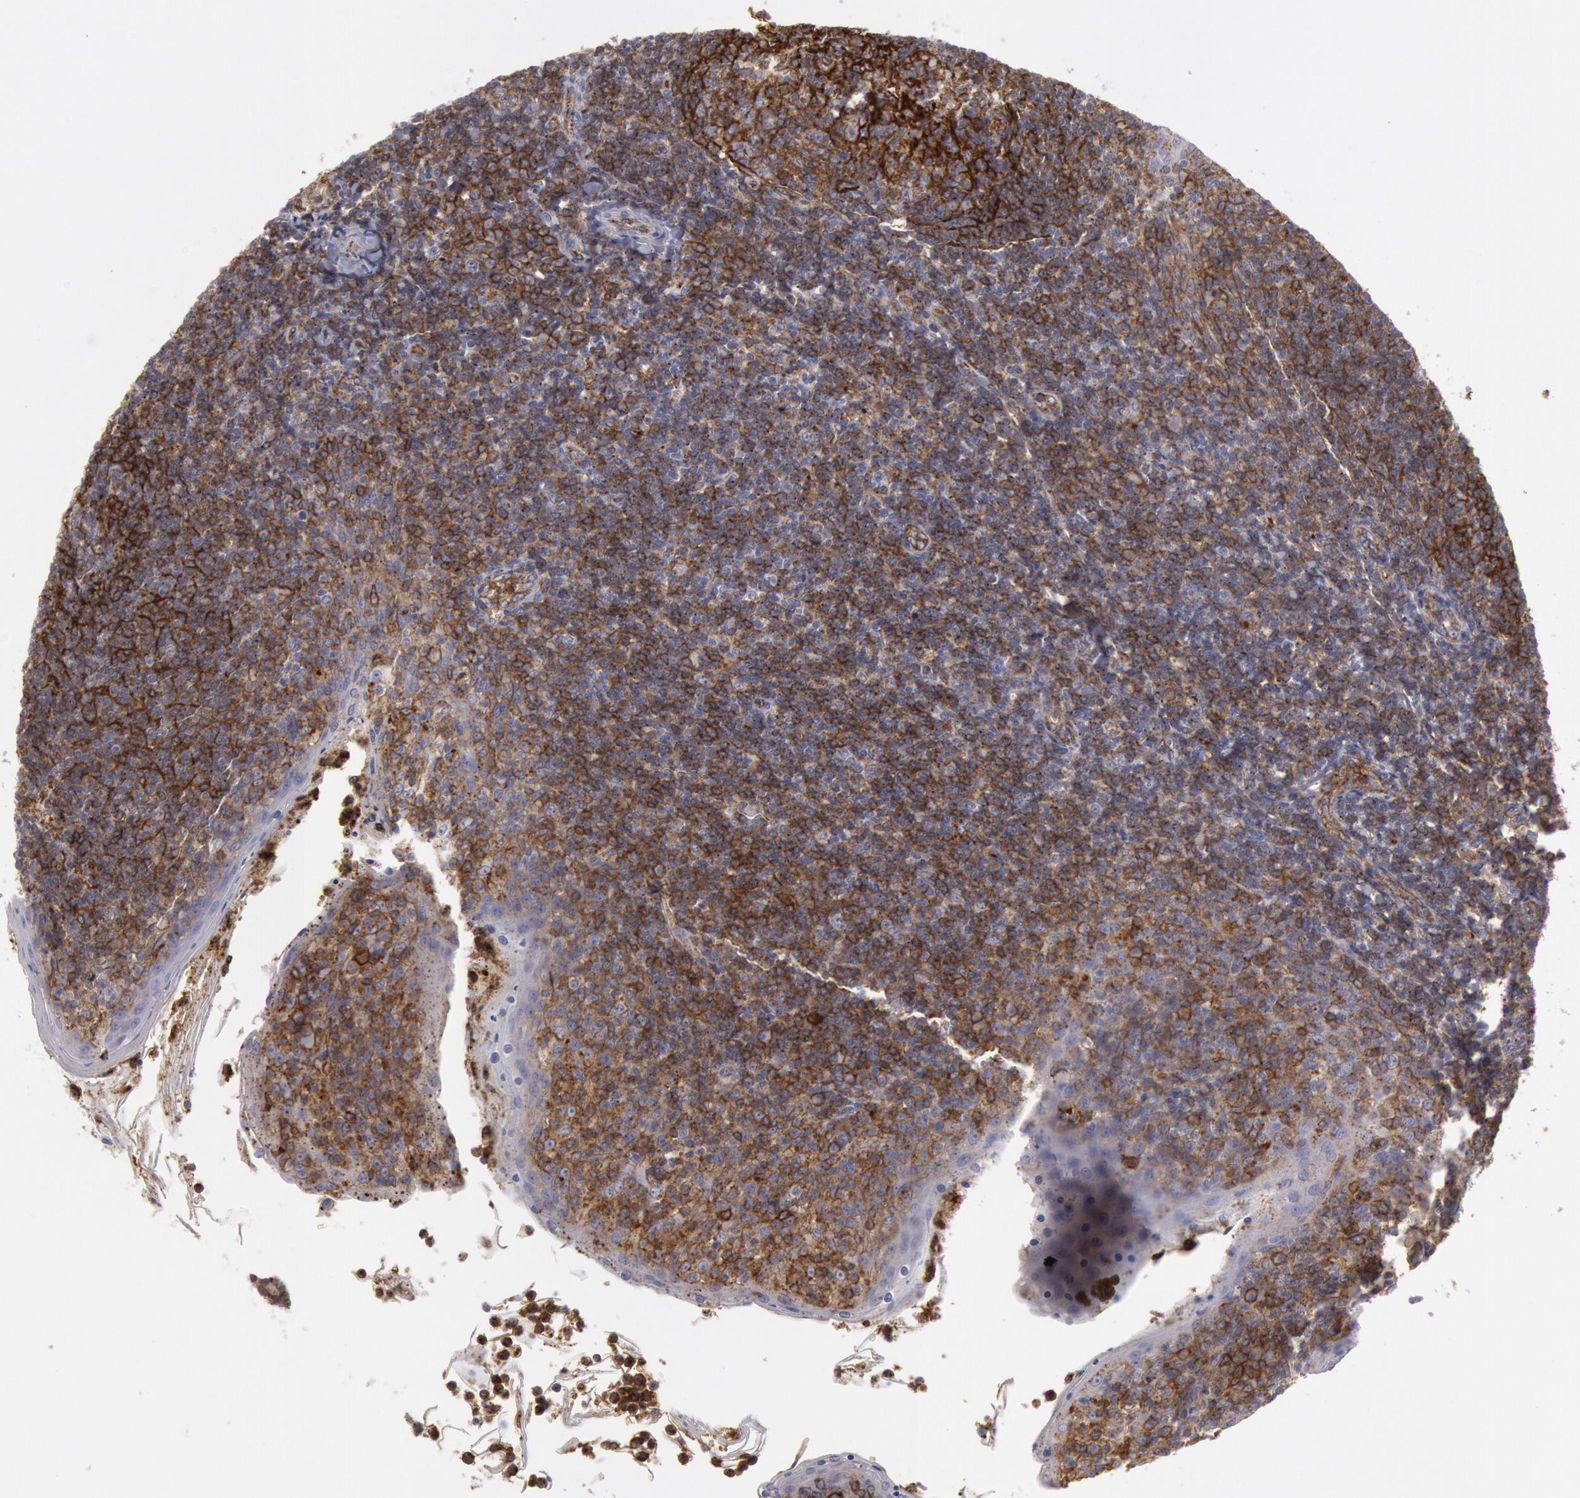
{"staining": {"intensity": "moderate", "quantity": "25%-75%", "location": "cytoplasmic/membranous"}, "tissue": "tonsil", "cell_type": "Germinal center cells", "image_type": "normal", "snomed": [{"axis": "morphology", "description": "Normal tissue, NOS"}, {"axis": "topography", "description": "Tonsil"}], "caption": "Protein positivity by immunohistochemistry (IHC) demonstrates moderate cytoplasmic/membranous staining in approximately 25%-75% of germinal center cells in unremarkable tonsil.", "gene": "FLOT1", "patient": {"sex": "male", "age": 31}}